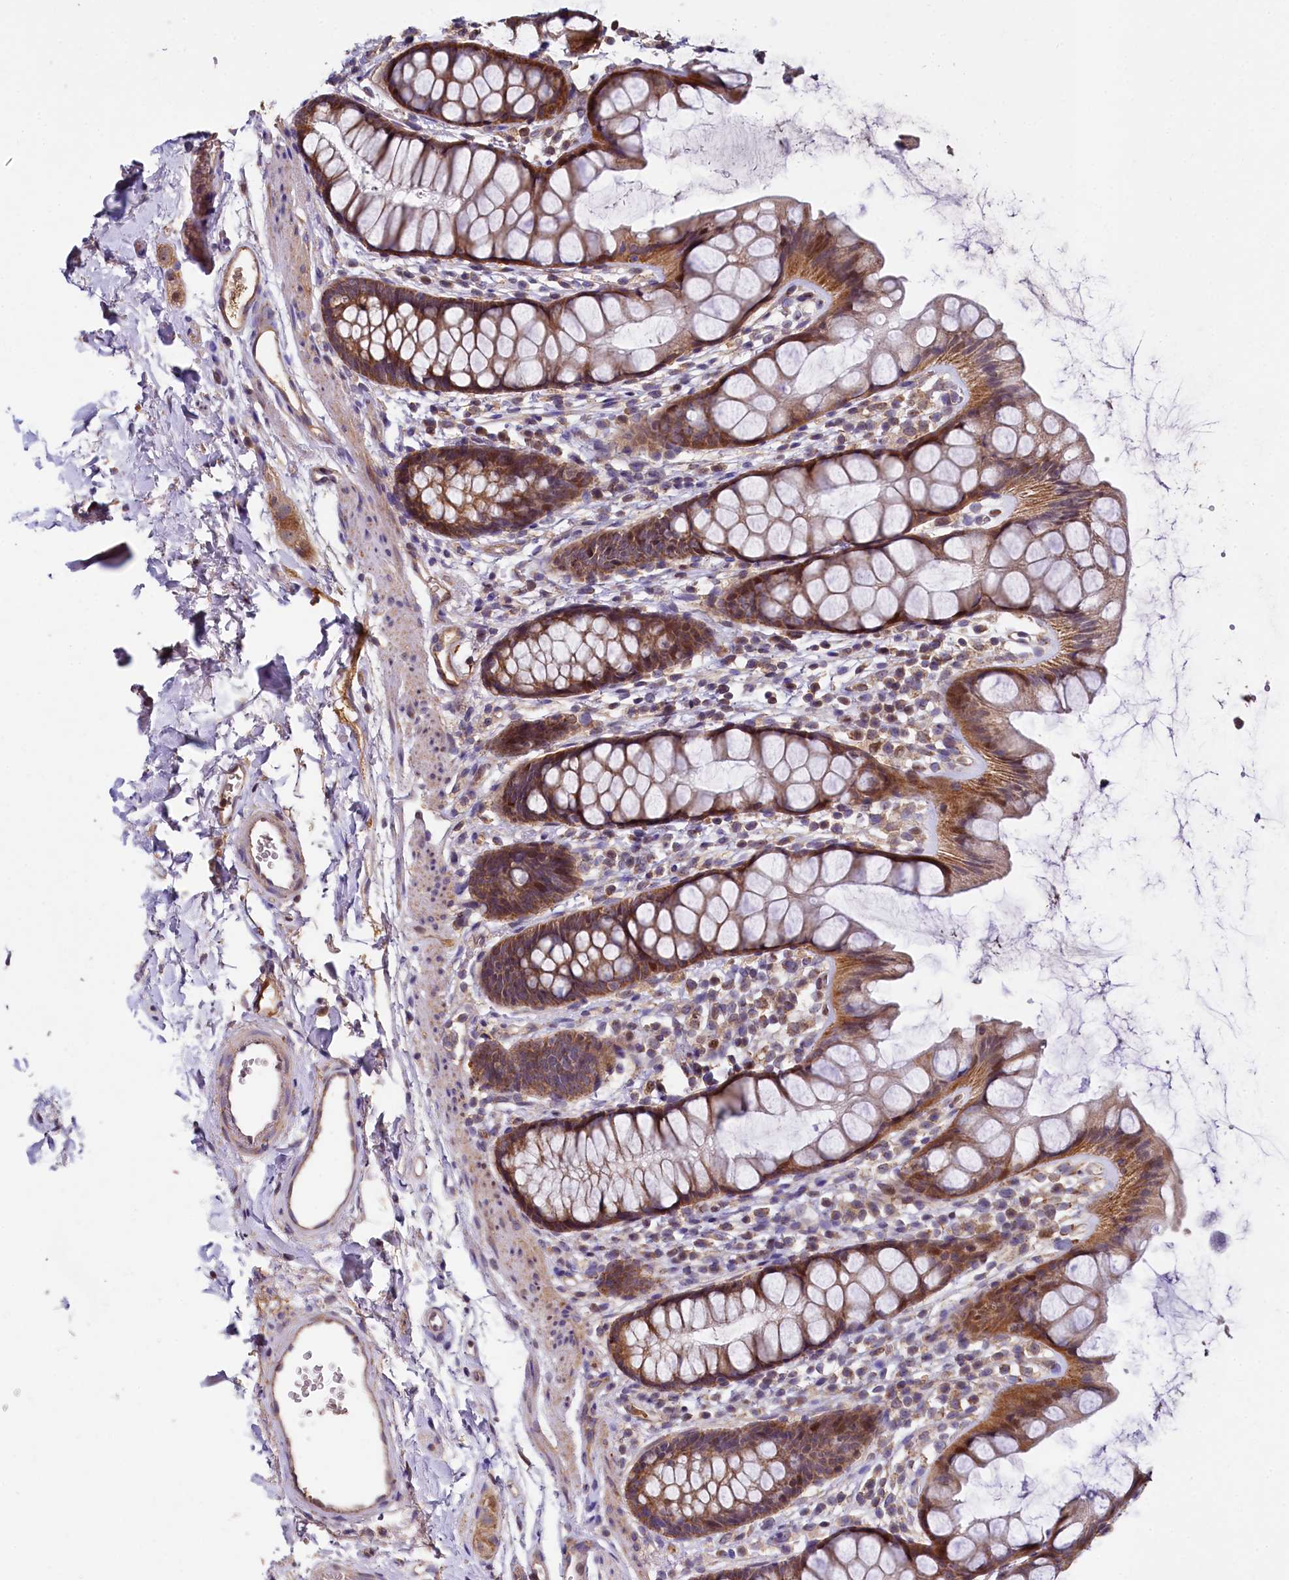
{"staining": {"intensity": "moderate", "quantity": ">75%", "location": "cytoplasmic/membranous"}, "tissue": "rectum", "cell_type": "Glandular cells", "image_type": "normal", "snomed": [{"axis": "morphology", "description": "Normal tissue, NOS"}, {"axis": "topography", "description": "Rectum"}], "caption": "Unremarkable rectum was stained to show a protein in brown. There is medium levels of moderate cytoplasmic/membranous expression in approximately >75% of glandular cells. The protein of interest is shown in brown color, while the nuclei are stained blue.", "gene": "SPRYD3", "patient": {"sex": "female", "age": 65}}